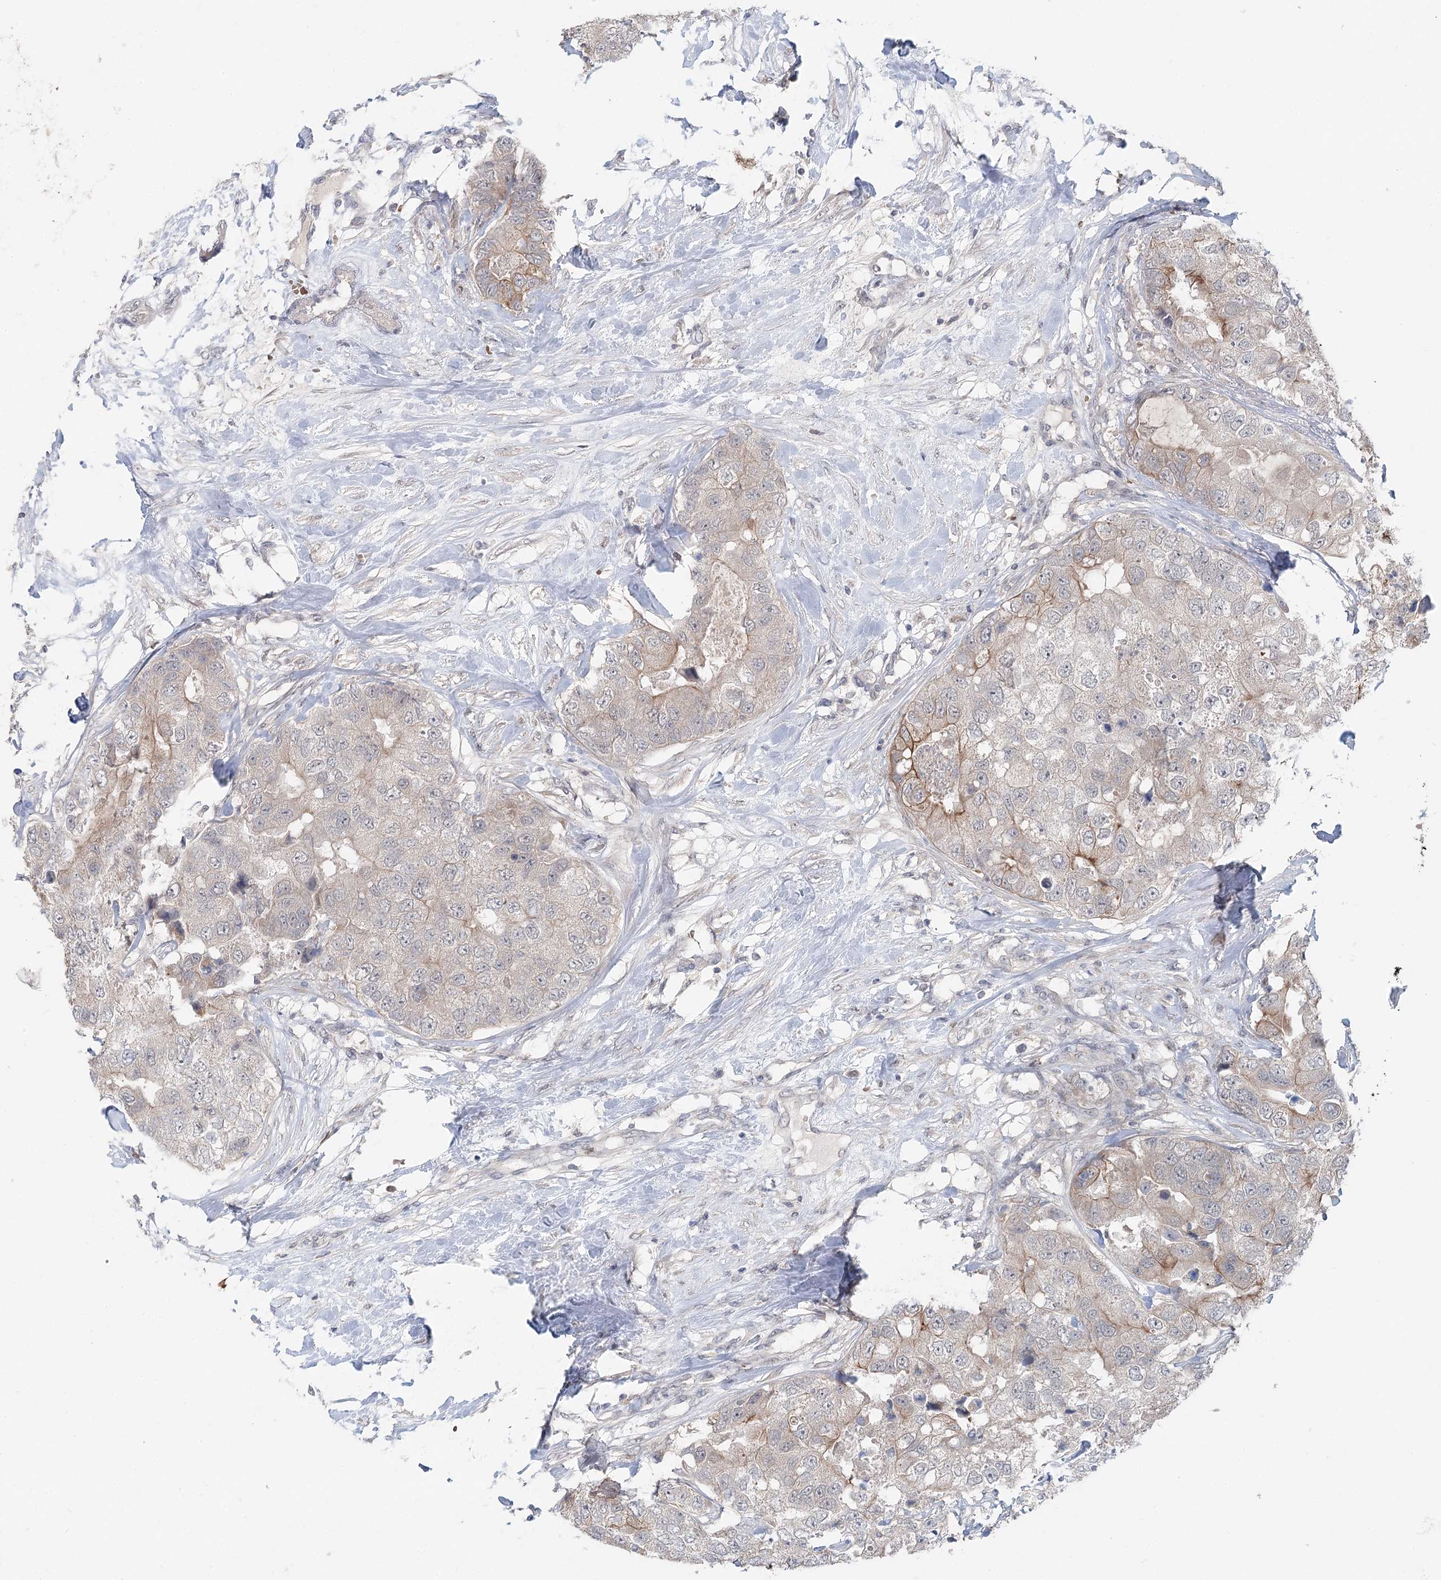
{"staining": {"intensity": "weak", "quantity": "<25%", "location": "cytoplasmic/membranous"}, "tissue": "breast cancer", "cell_type": "Tumor cells", "image_type": "cancer", "snomed": [{"axis": "morphology", "description": "Duct carcinoma"}, {"axis": "topography", "description": "Breast"}], "caption": "High power microscopy micrograph of an IHC micrograph of breast cancer, revealing no significant expression in tumor cells.", "gene": "FBXO7", "patient": {"sex": "female", "age": 62}}